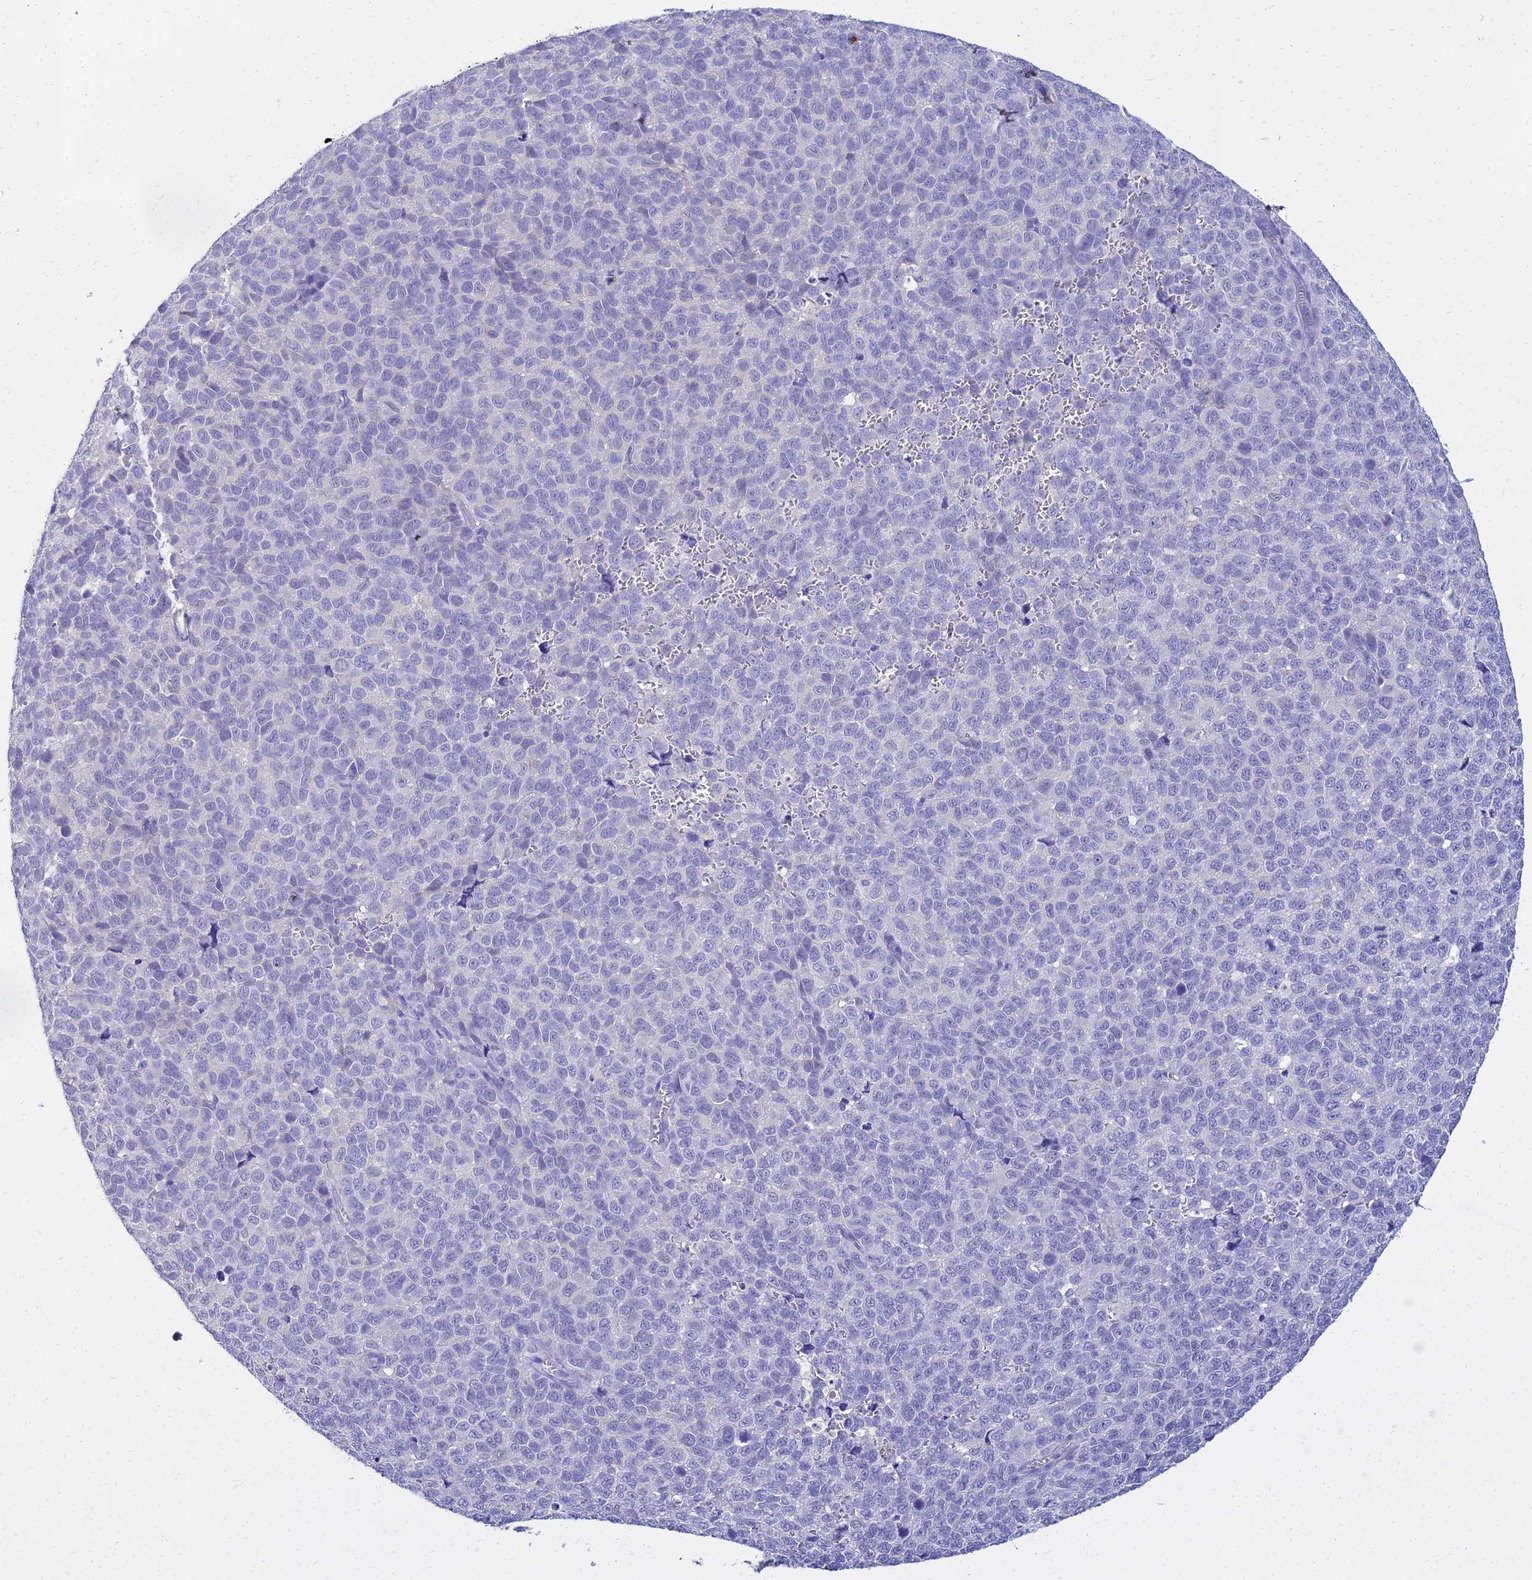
{"staining": {"intensity": "negative", "quantity": "none", "location": "none"}, "tissue": "melanoma", "cell_type": "Tumor cells", "image_type": "cancer", "snomed": [{"axis": "morphology", "description": "Malignant melanoma, NOS"}, {"axis": "topography", "description": "Nose, NOS"}], "caption": "Immunohistochemistry histopathology image of neoplastic tissue: human malignant melanoma stained with DAB (3,3'-diaminobenzidine) demonstrates no significant protein staining in tumor cells.", "gene": "NPY", "patient": {"sex": "female", "age": 48}}